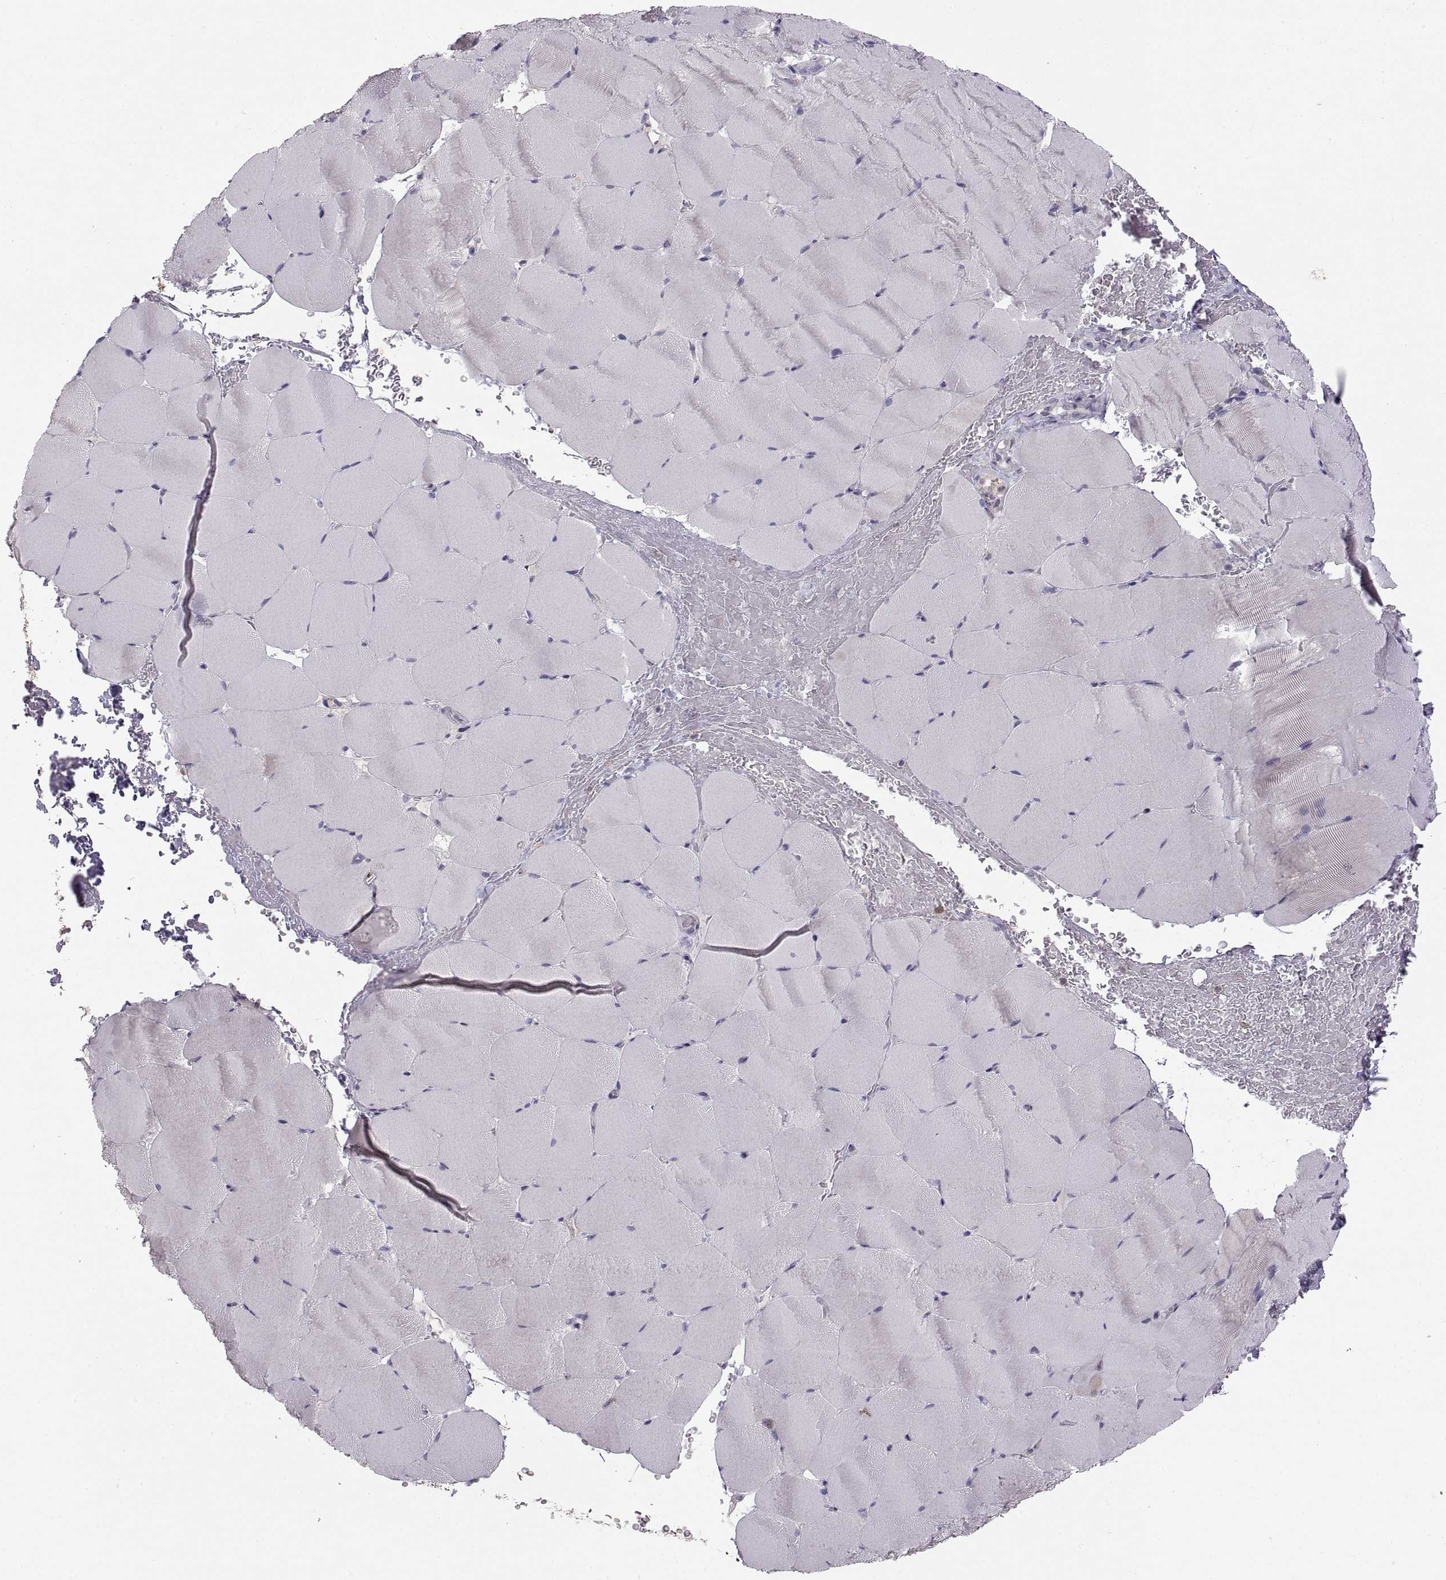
{"staining": {"intensity": "negative", "quantity": "none", "location": "none"}, "tissue": "skeletal muscle", "cell_type": "Myocytes", "image_type": "normal", "snomed": [{"axis": "morphology", "description": "Normal tissue, NOS"}, {"axis": "topography", "description": "Skeletal muscle"}], "caption": "The immunohistochemistry histopathology image has no significant staining in myocytes of skeletal muscle. (Immunohistochemistry (ihc), brightfield microscopy, high magnification).", "gene": "EZR", "patient": {"sex": "female", "age": 37}}